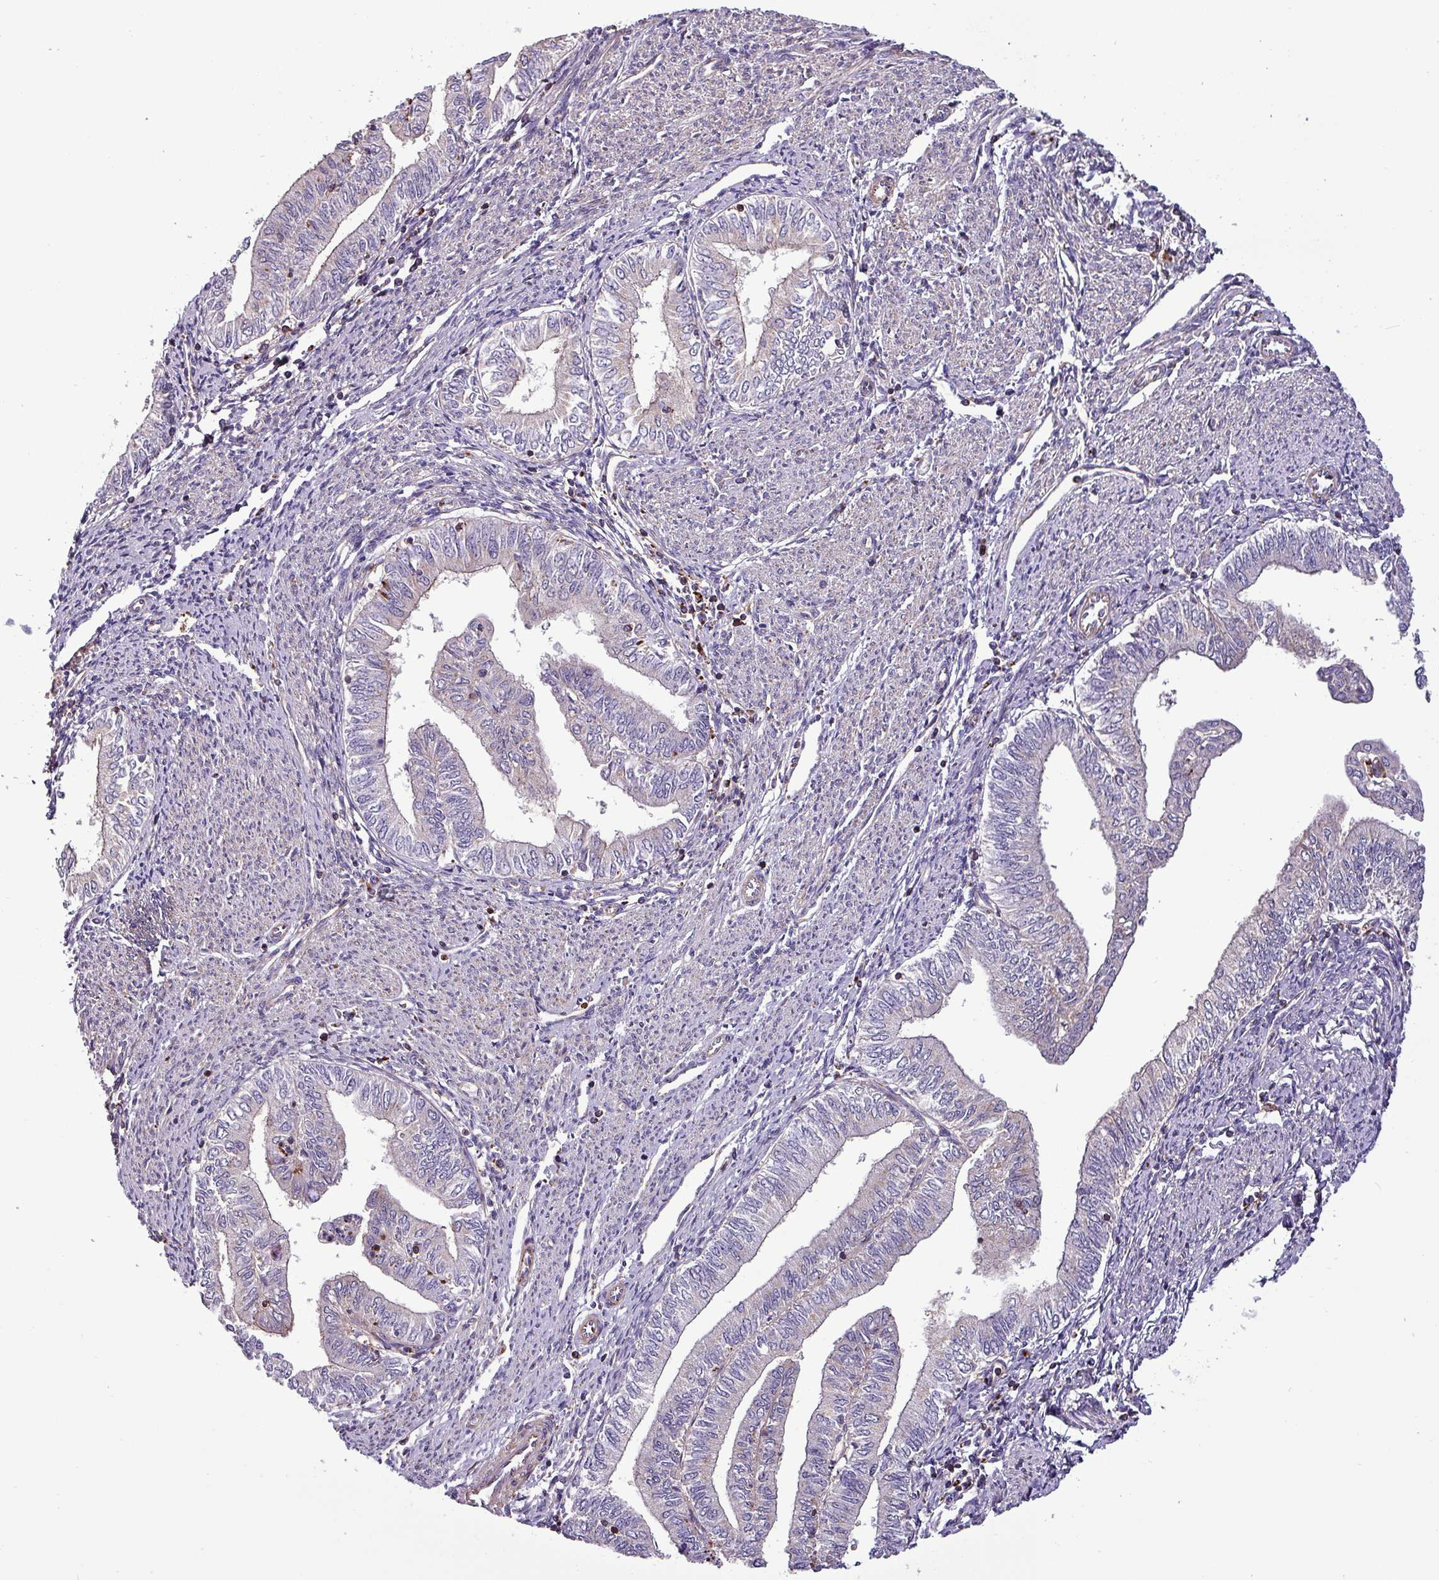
{"staining": {"intensity": "negative", "quantity": "none", "location": "none"}, "tissue": "endometrial cancer", "cell_type": "Tumor cells", "image_type": "cancer", "snomed": [{"axis": "morphology", "description": "Adenocarcinoma, NOS"}, {"axis": "topography", "description": "Endometrium"}], "caption": "Immunohistochemistry photomicrograph of endometrial adenocarcinoma stained for a protein (brown), which displays no positivity in tumor cells.", "gene": "VAMP4", "patient": {"sex": "female", "age": 66}}